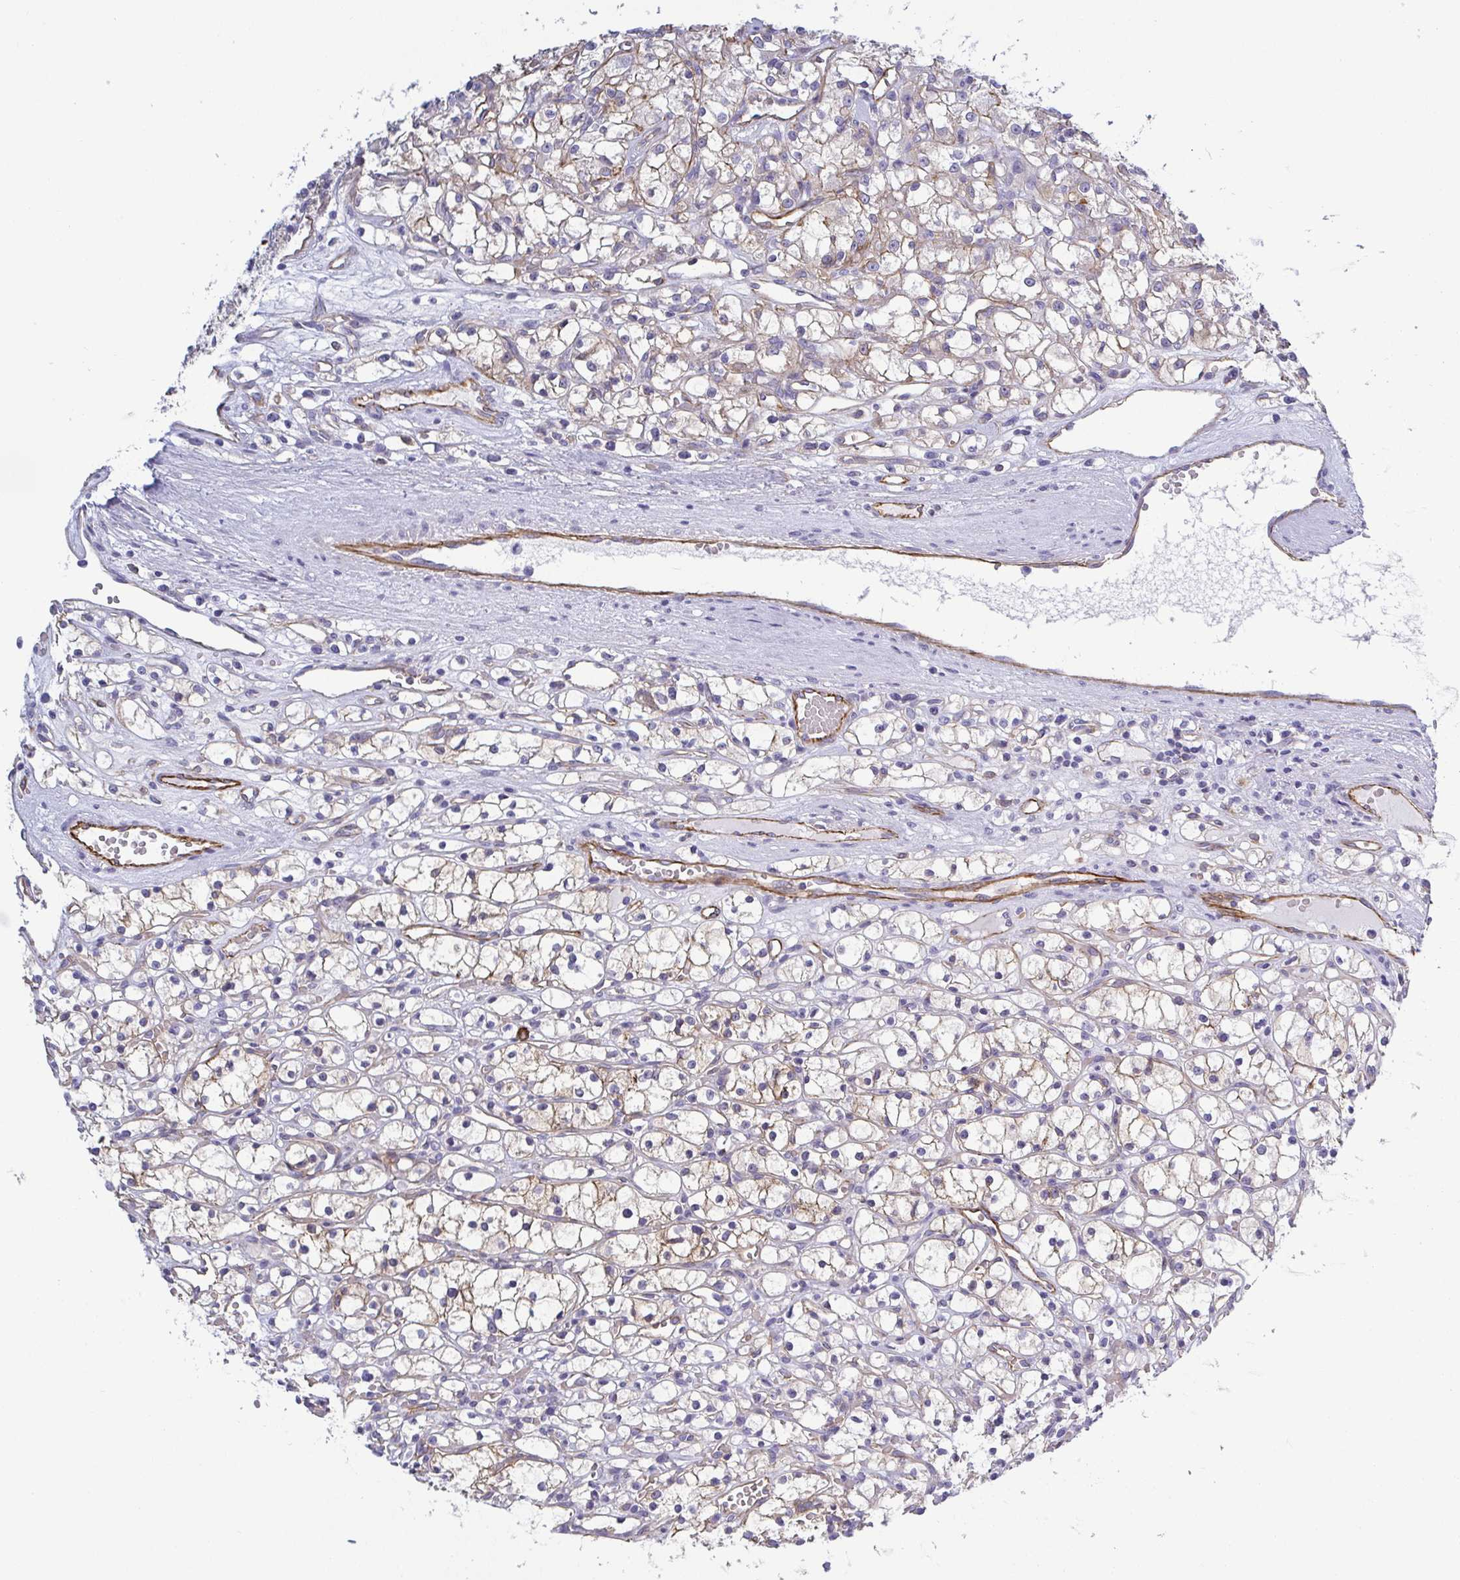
{"staining": {"intensity": "weak", "quantity": "<25%", "location": "cytoplasmic/membranous"}, "tissue": "renal cancer", "cell_type": "Tumor cells", "image_type": "cancer", "snomed": [{"axis": "morphology", "description": "Adenocarcinoma, NOS"}, {"axis": "topography", "description": "Kidney"}], "caption": "The photomicrograph reveals no staining of tumor cells in renal adenocarcinoma.", "gene": "LIMA1", "patient": {"sex": "female", "age": 59}}